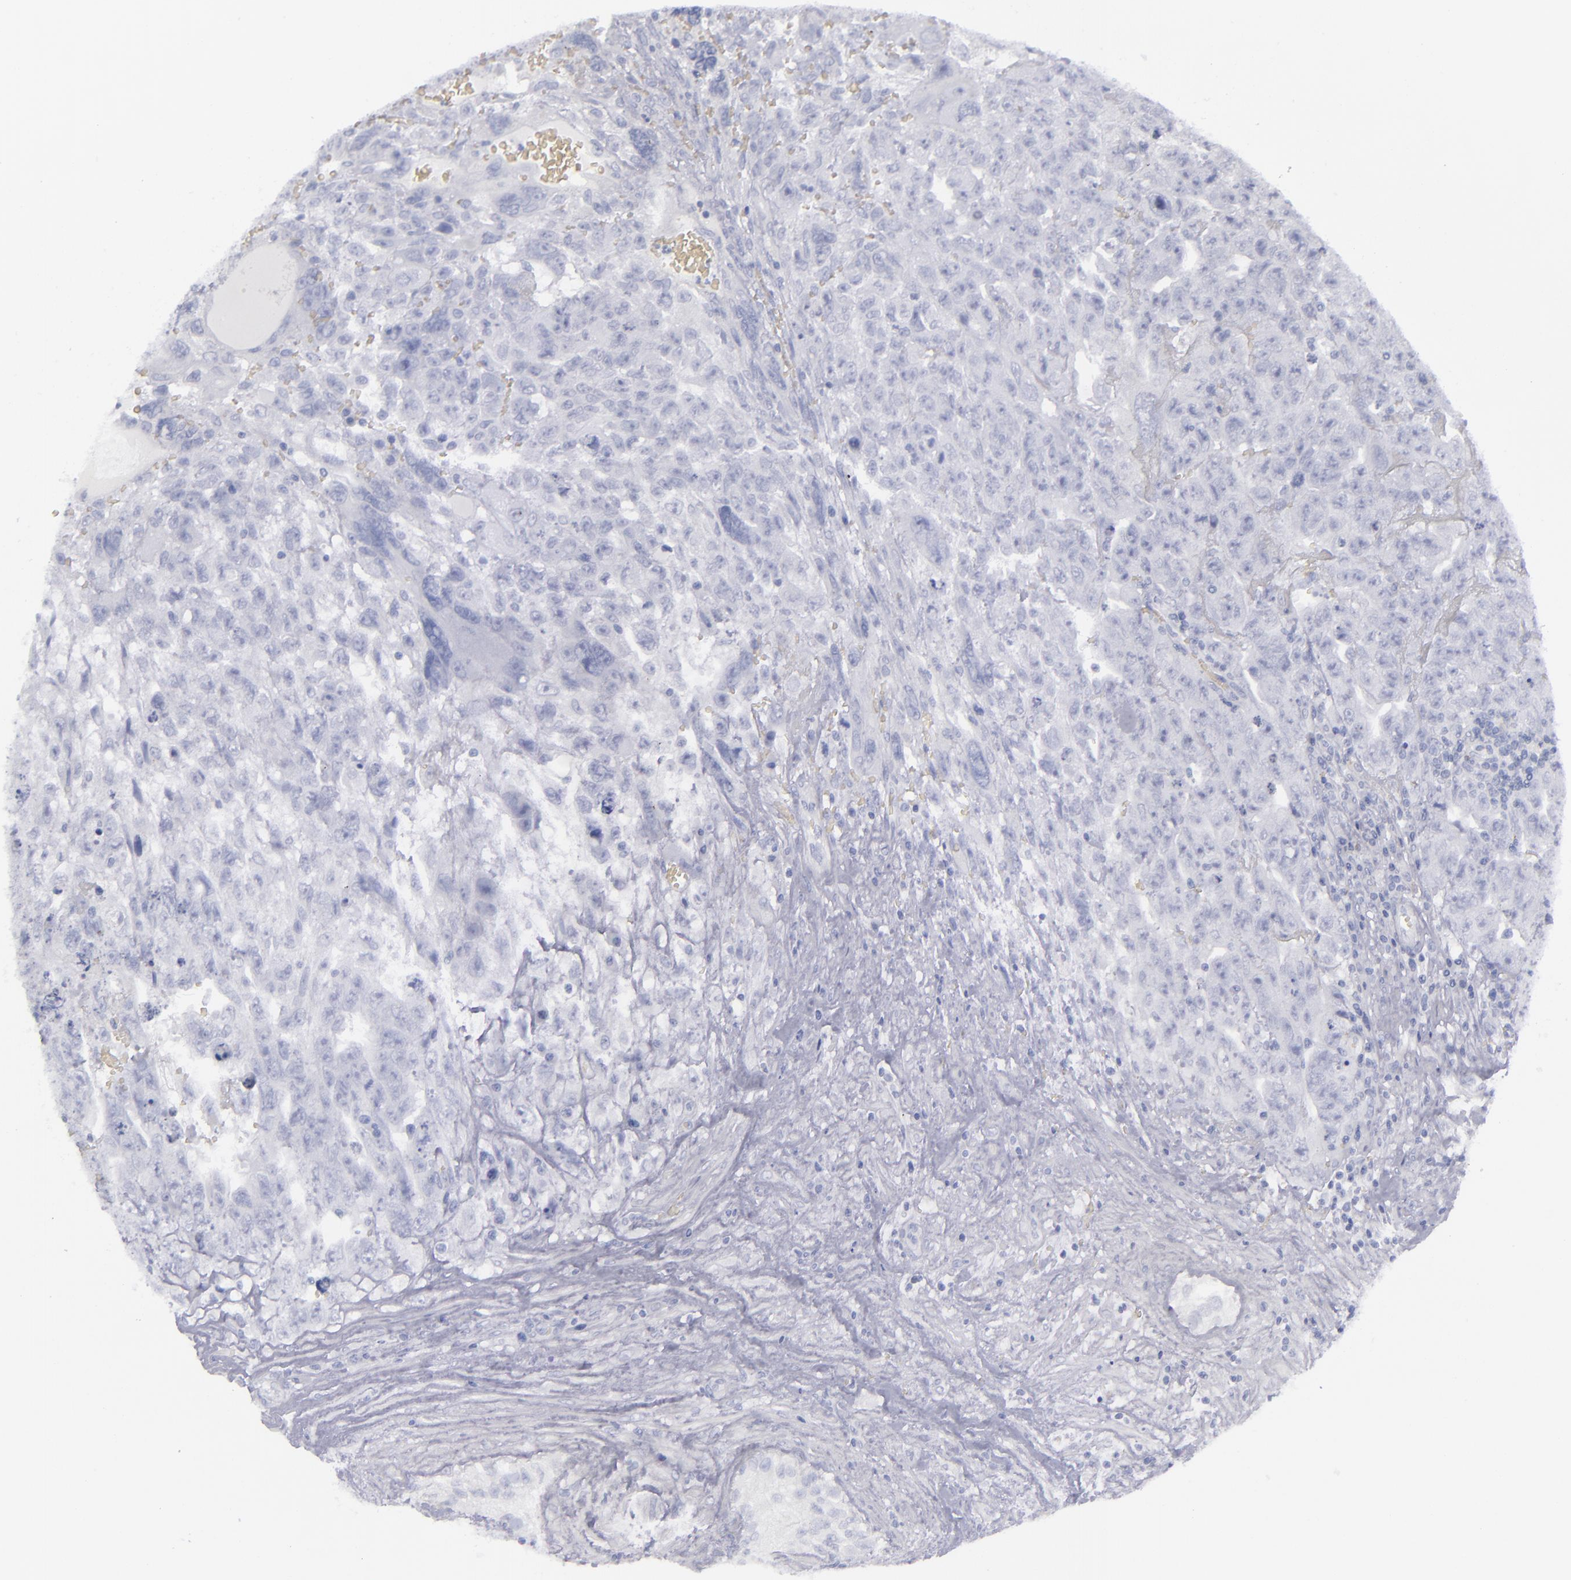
{"staining": {"intensity": "negative", "quantity": "none", "location": "none"}, "tissue": "testis cancer", "cell_type": "Tumor cells", "image_type": "cancer", "snomed": [{"axis": "morphology", "description": "Carcinoma, Embryonal, NOS"}, {"axis": "topography", "description": "Testis"}], "caption": "This photomicrograph is of testis cancer stained with immunohistochemistry to label a protein in brown with the nuclei are counter-stained blue. There is no staining in tumor cells. (Brightfield microscopy of DAB (3,3'-diaminobenzidine) immunohistochemistry (IHC) at high magnification).", "gene": "CD22", "patient": {"sex": "male", "age": 28}}